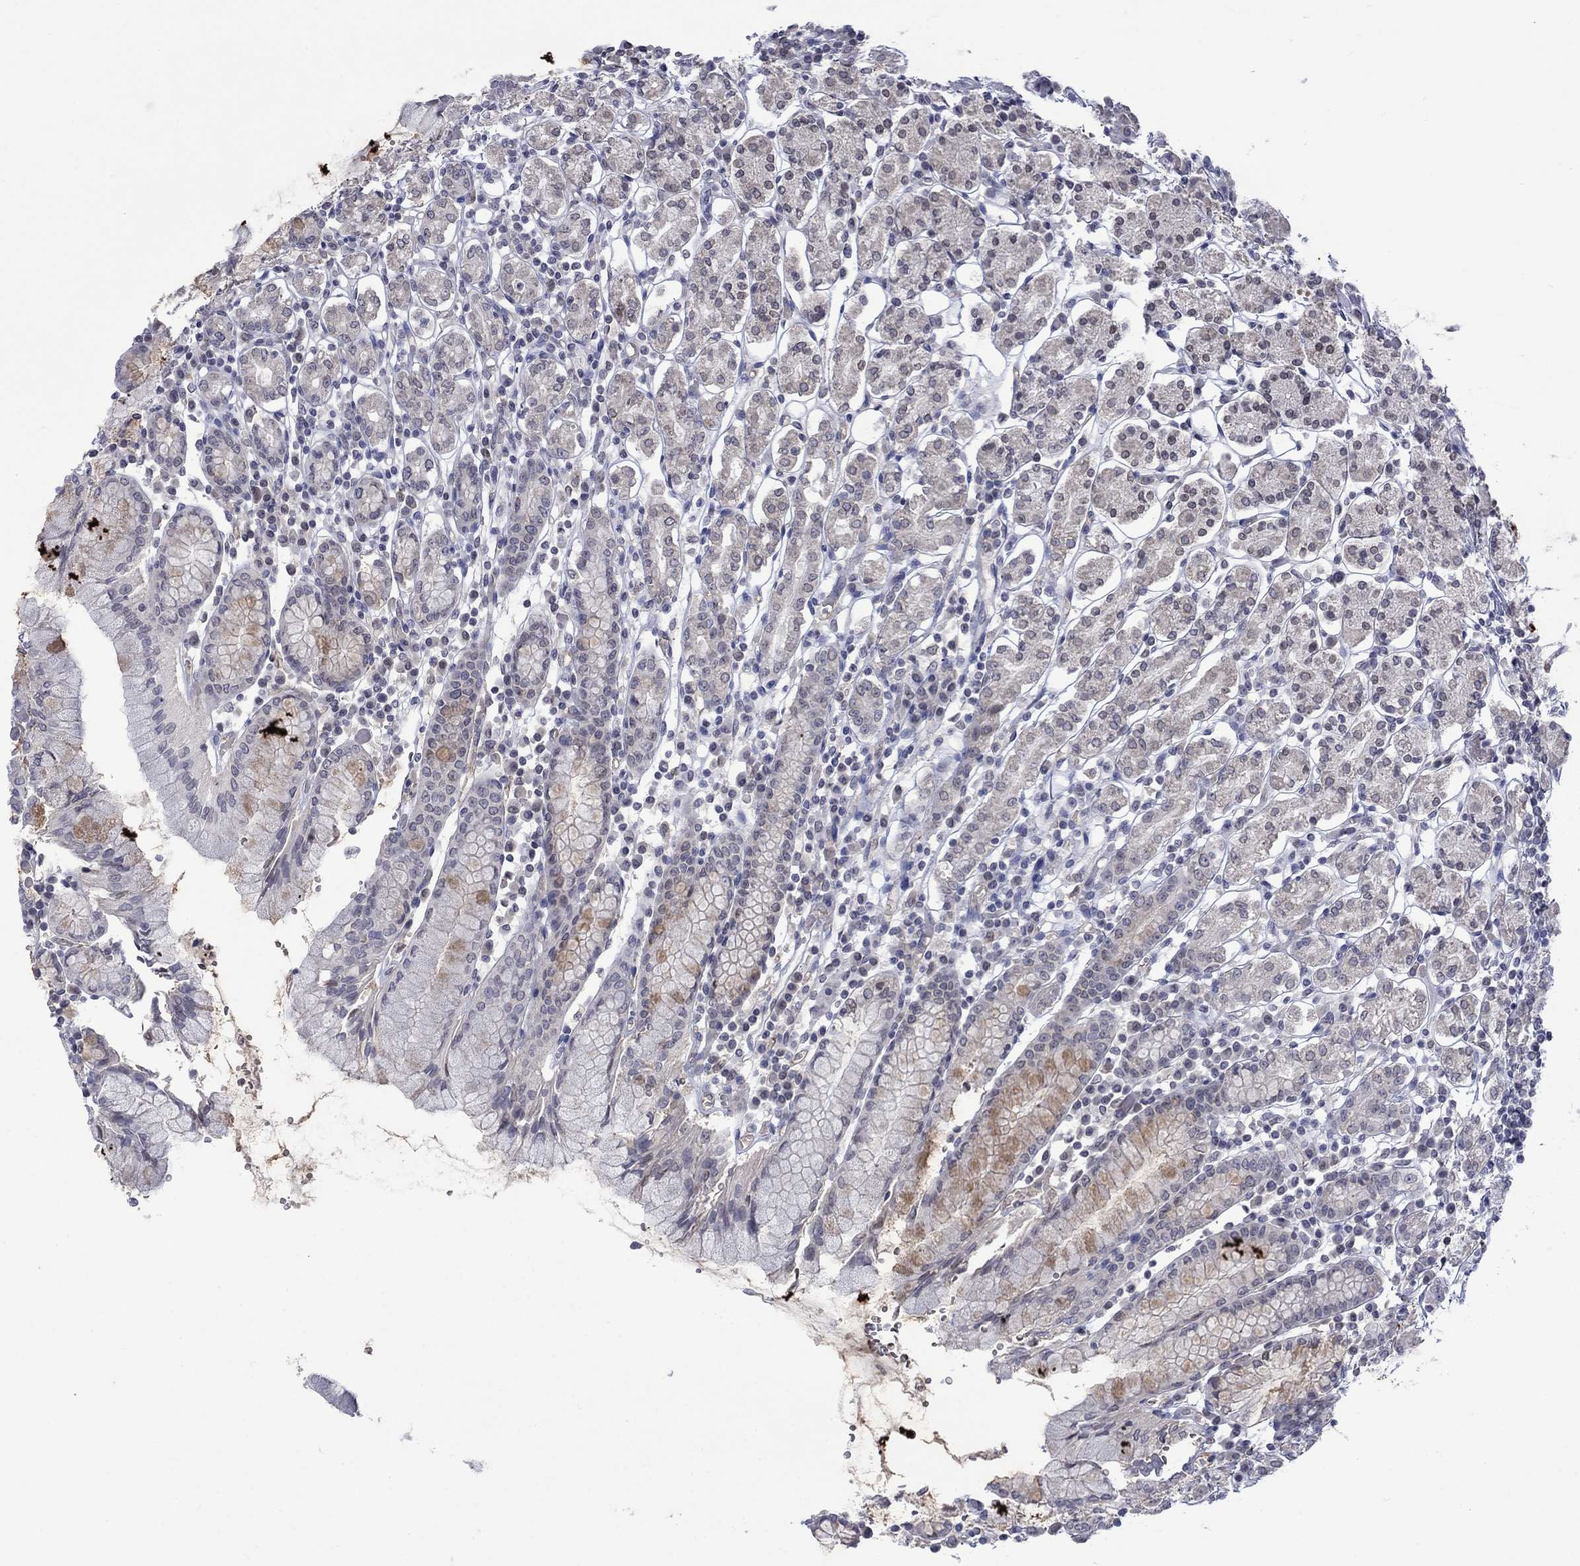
{"staining": {"intensity": "moderate", "quantity": "<25%", "location": "cytoplasmic/membranous"}, "tissue": "stomach", "cell_type": "Glandular cells", "image_type": "normal", "snomed": [{"axis": "morphology", "description": "Normal tissue, NOS"}, {"axis": "topography", "description": "Stomach, upper"}, {"axis": "topography", "description": "Stomach"}], "caption": "Stomach stained with IHC reveals moderate cytoplasmic/membranous expression in about <25% of glandular cells.", "gene": "NSMF", "patient": {"sex": "male", "age": 62}}